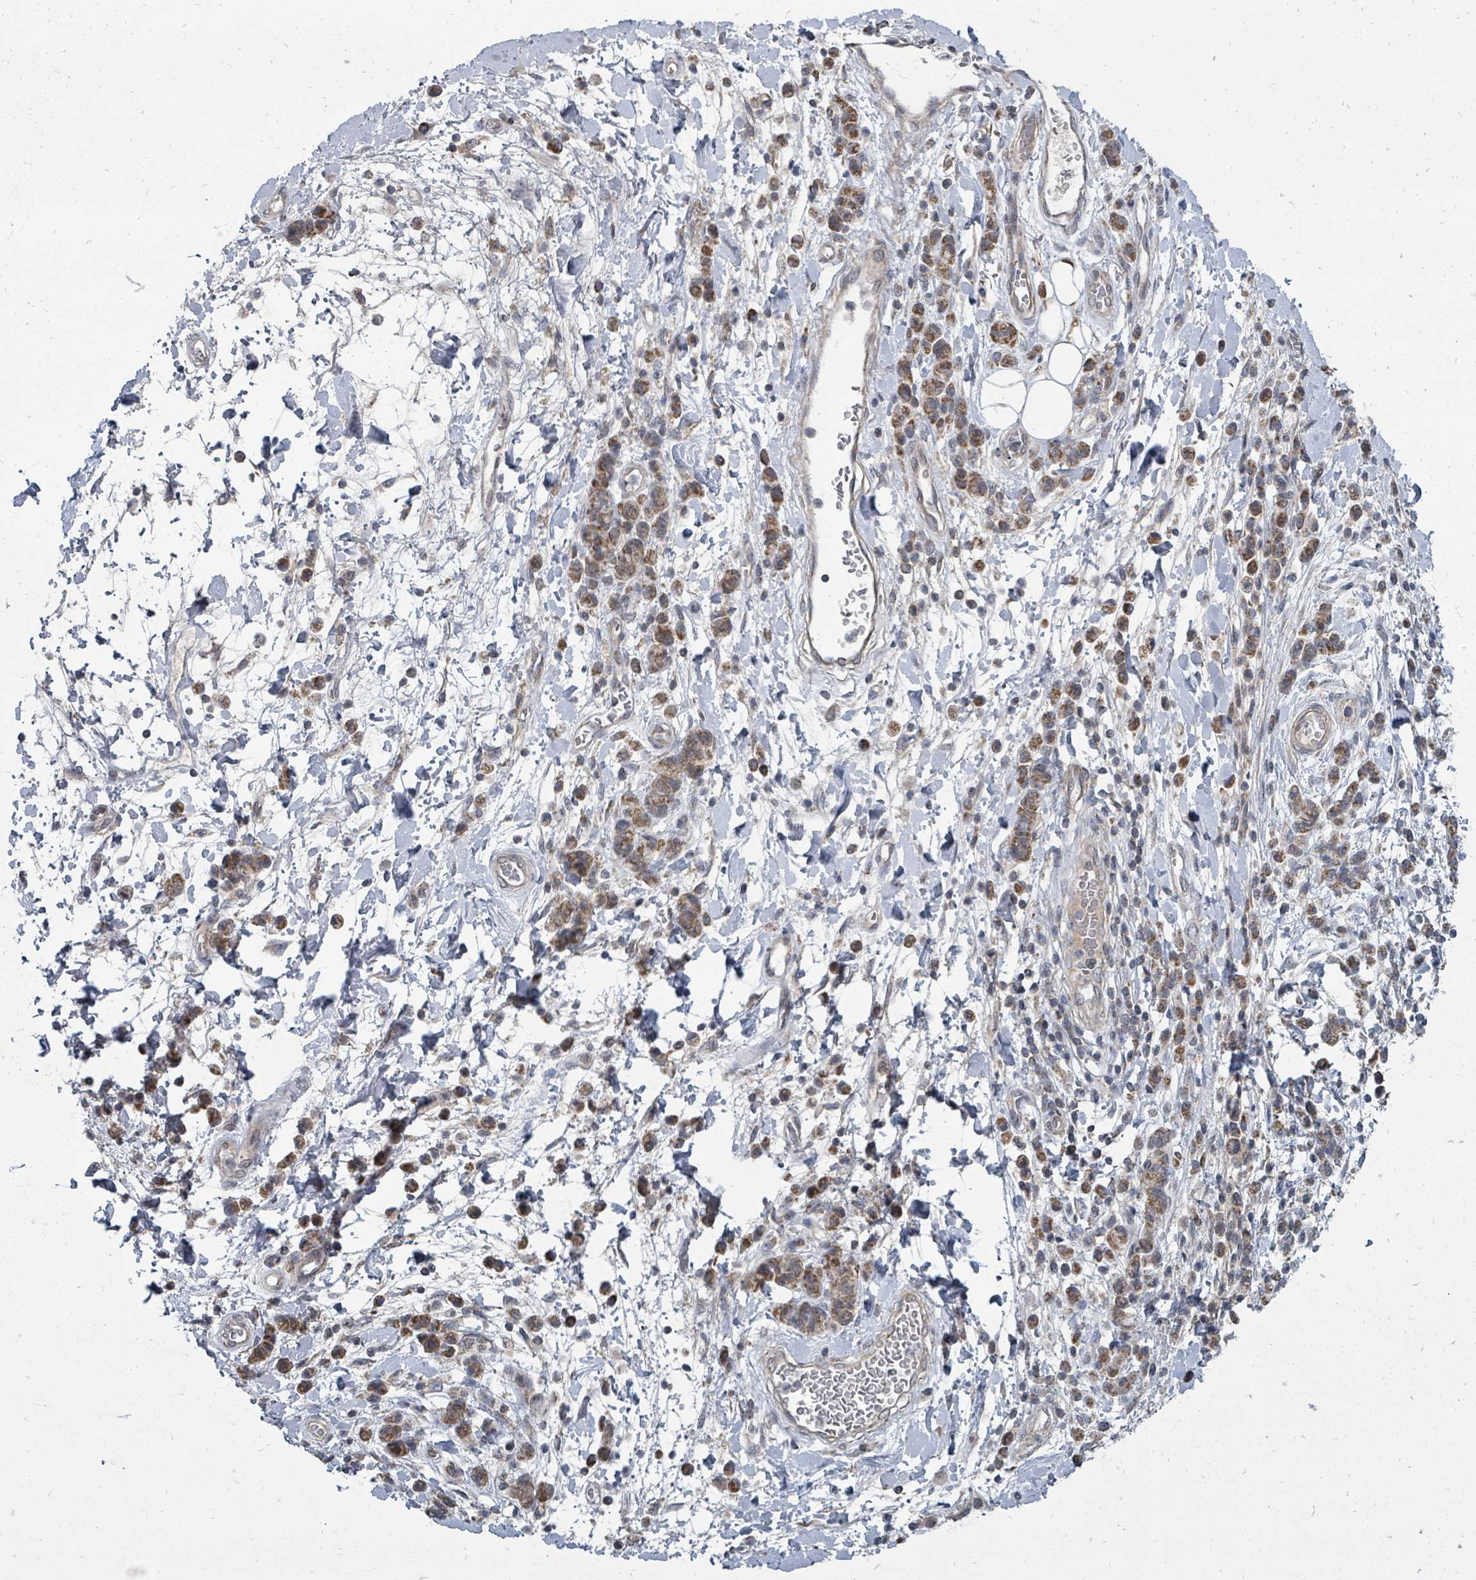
{"staining": {"intensity": "moderate", "quantity": ">75%", "location": "cytoplasmic/membranous"}, "tissue": "stomach cancer", "cell_type": "Tumor cells", "image_type": "cancer", "snomed": [{"axis": "morphology", "description": "Adenocarcinoma, NOS"}, {"axis": "topography", "description": "Stomach"}], "caption": "The histopathology image demonstrates staining of stomach cancer, revealing moderate cytoplasmic/membranous protein staining (brown color) within tumor cells. The staining was performed using DAB (3,3'-diaminobenzidine) to visualize the protein expression in brown, while the nuclei were stained in blue with hematoxylin (Magnification: 20x).", "gene": "MAGOHB", "patient": {"sex": "male", "age": 77}}